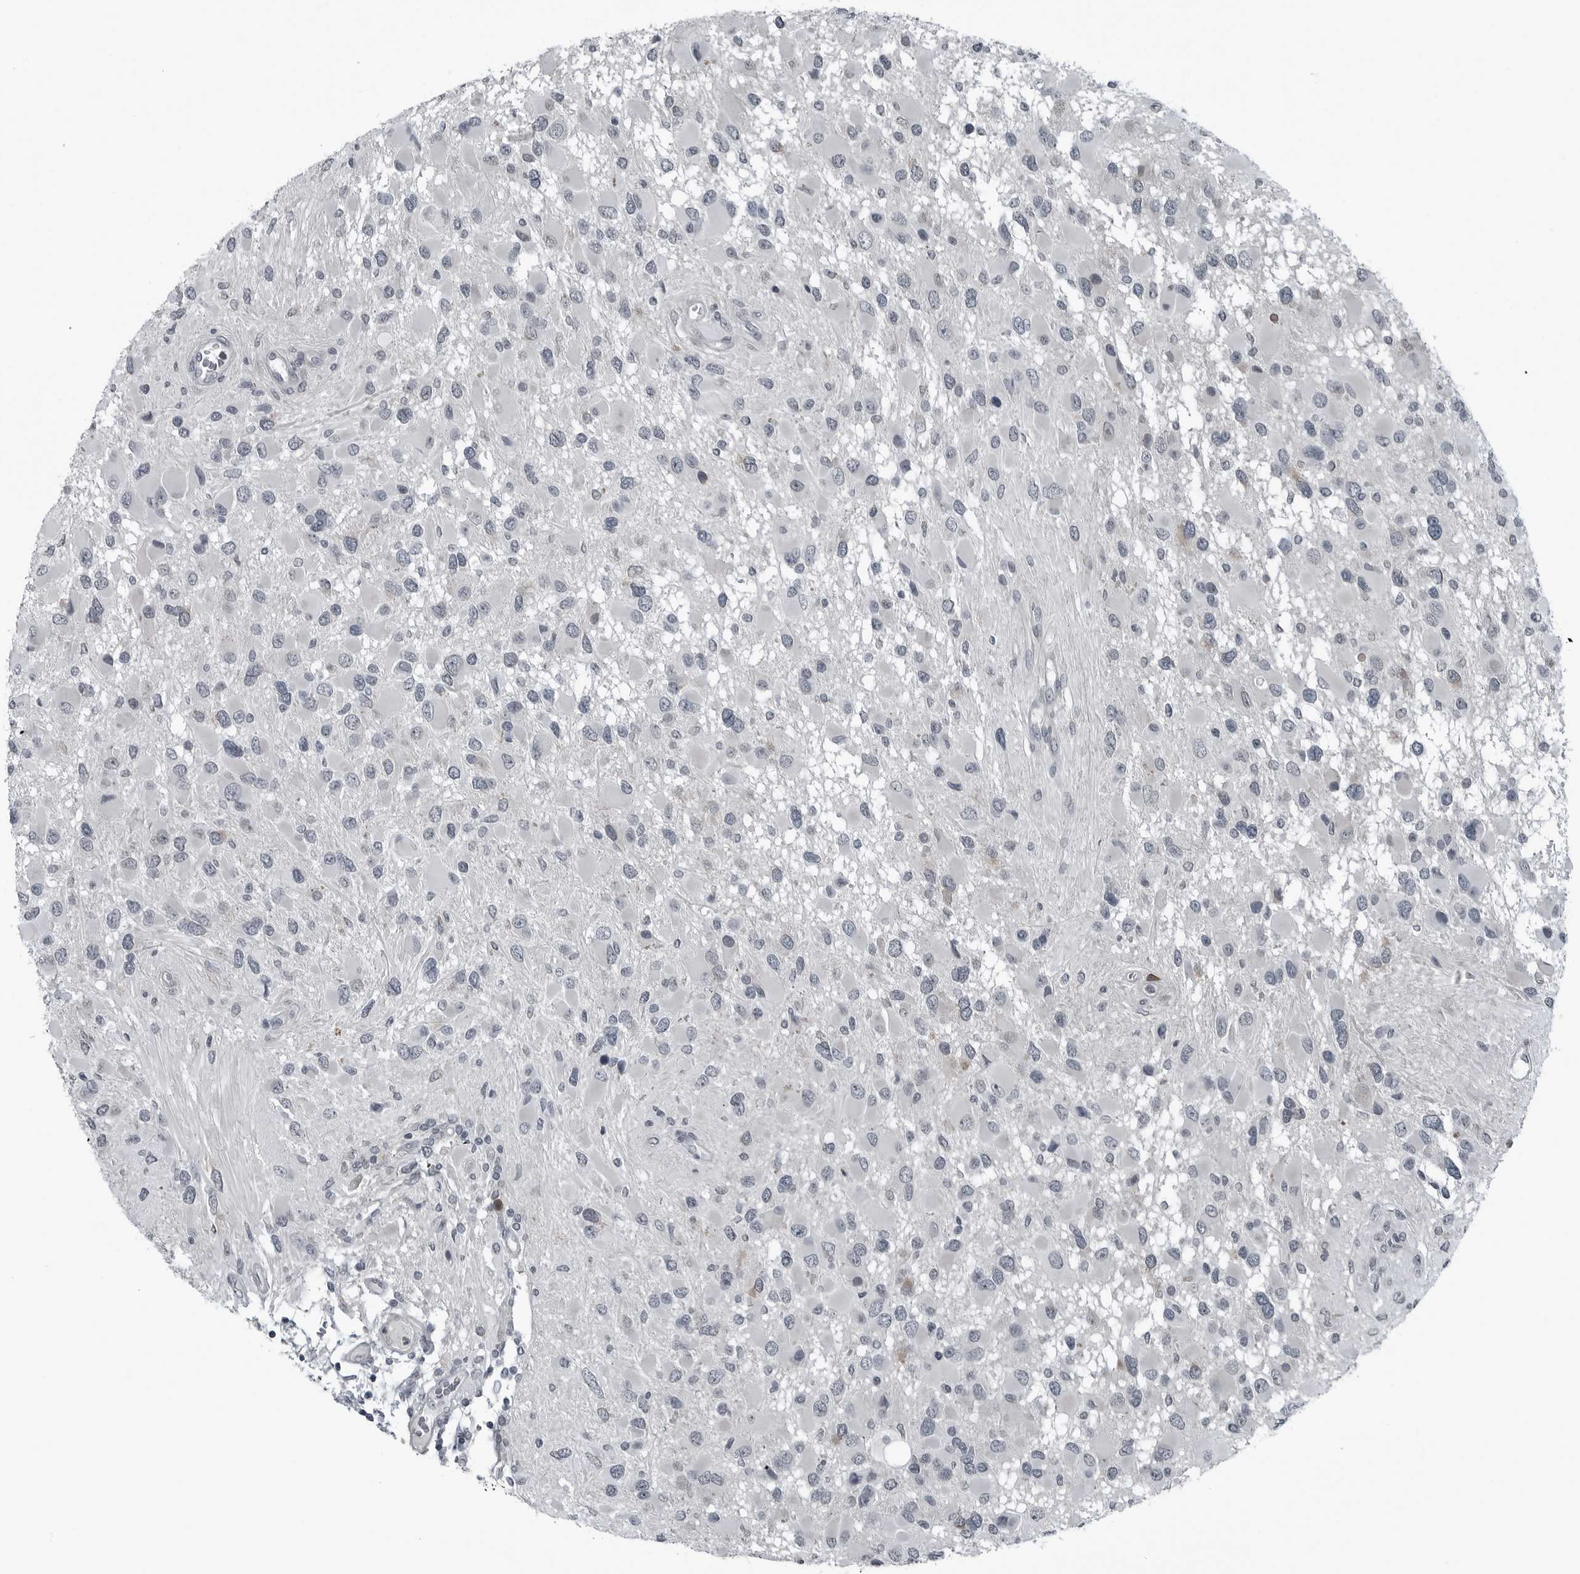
{"staining": {"intensity": "negative", "quantity": "none", "location": "none"}, "tissue": "glioma", "cell_type": "Tumor cells", "image_type": "cancer", "snomed": [{"axis": "morphology", "description": "Glioma, malignant, High grade"}, {"axis": "topography", "description": "Brain"}], "caption": "The image reveals no staining of tumor cells in glioma.", "gene": "DNAAF11", "patient": {"sex": "male", "age": 53}}